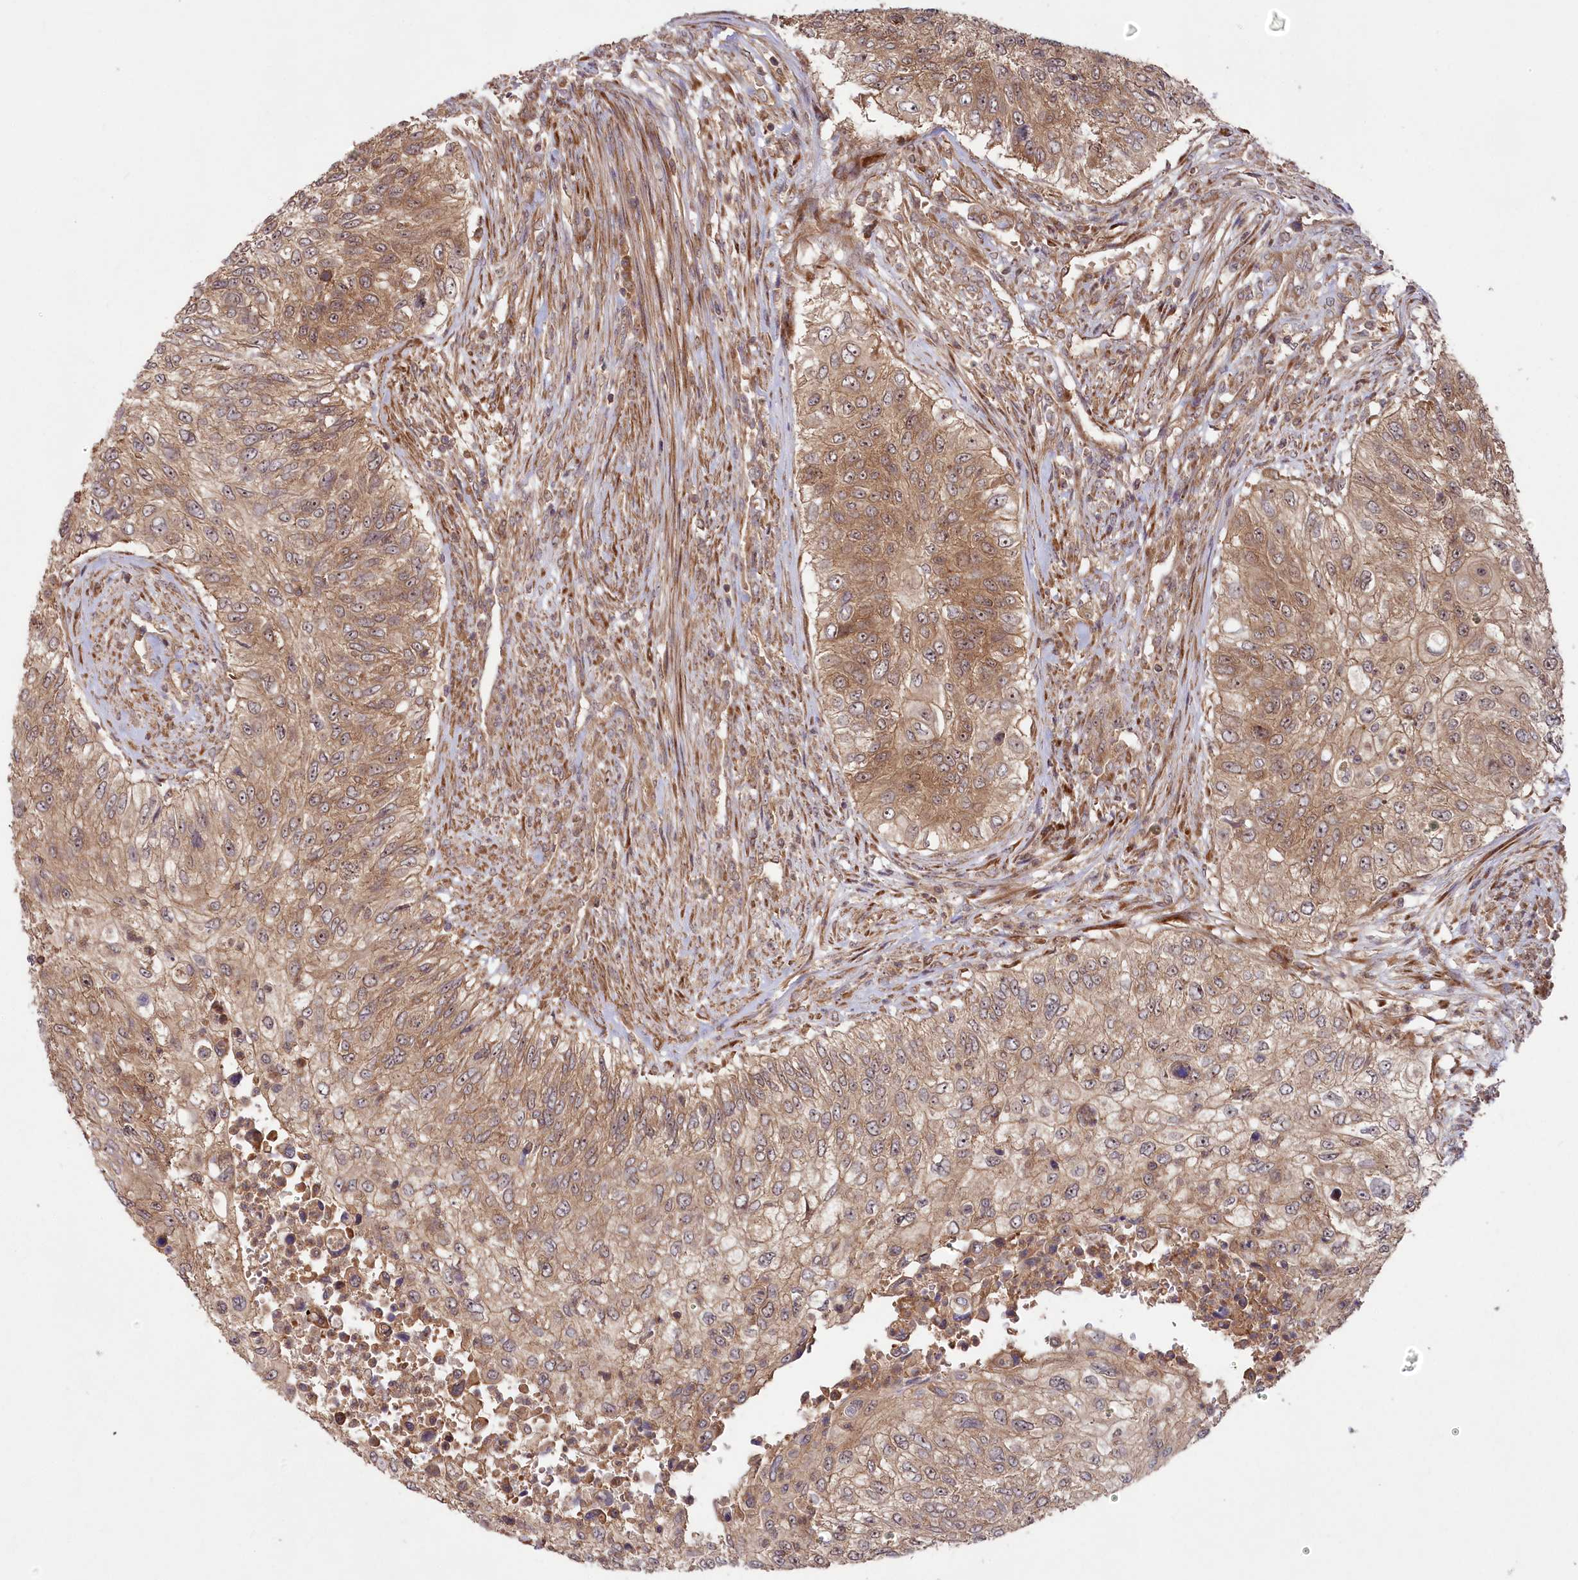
{"staining": {"intensity": "moderate", "quantity": ">75%", "location": "cytoplasmic/membranous,nuclear"}, "tissue": "urothelial cancer", "cell_type": "Tumor cells", "image_type": "cancer", "snomed": [{"axis": "morphology", "description": "Urothelial carcinoma, High grade"}, {"axis": "topography", "description": "Urinary bladder"}], "caption": "Immunohistochemistry (DAB) staining of urothelial cancer shows moderate cytoplasmic/membranous and nuclear protein staining in approximately >75% of tumor cells.", "gene": "TBCA", "patient": {"sex": "female", "age": 60}}